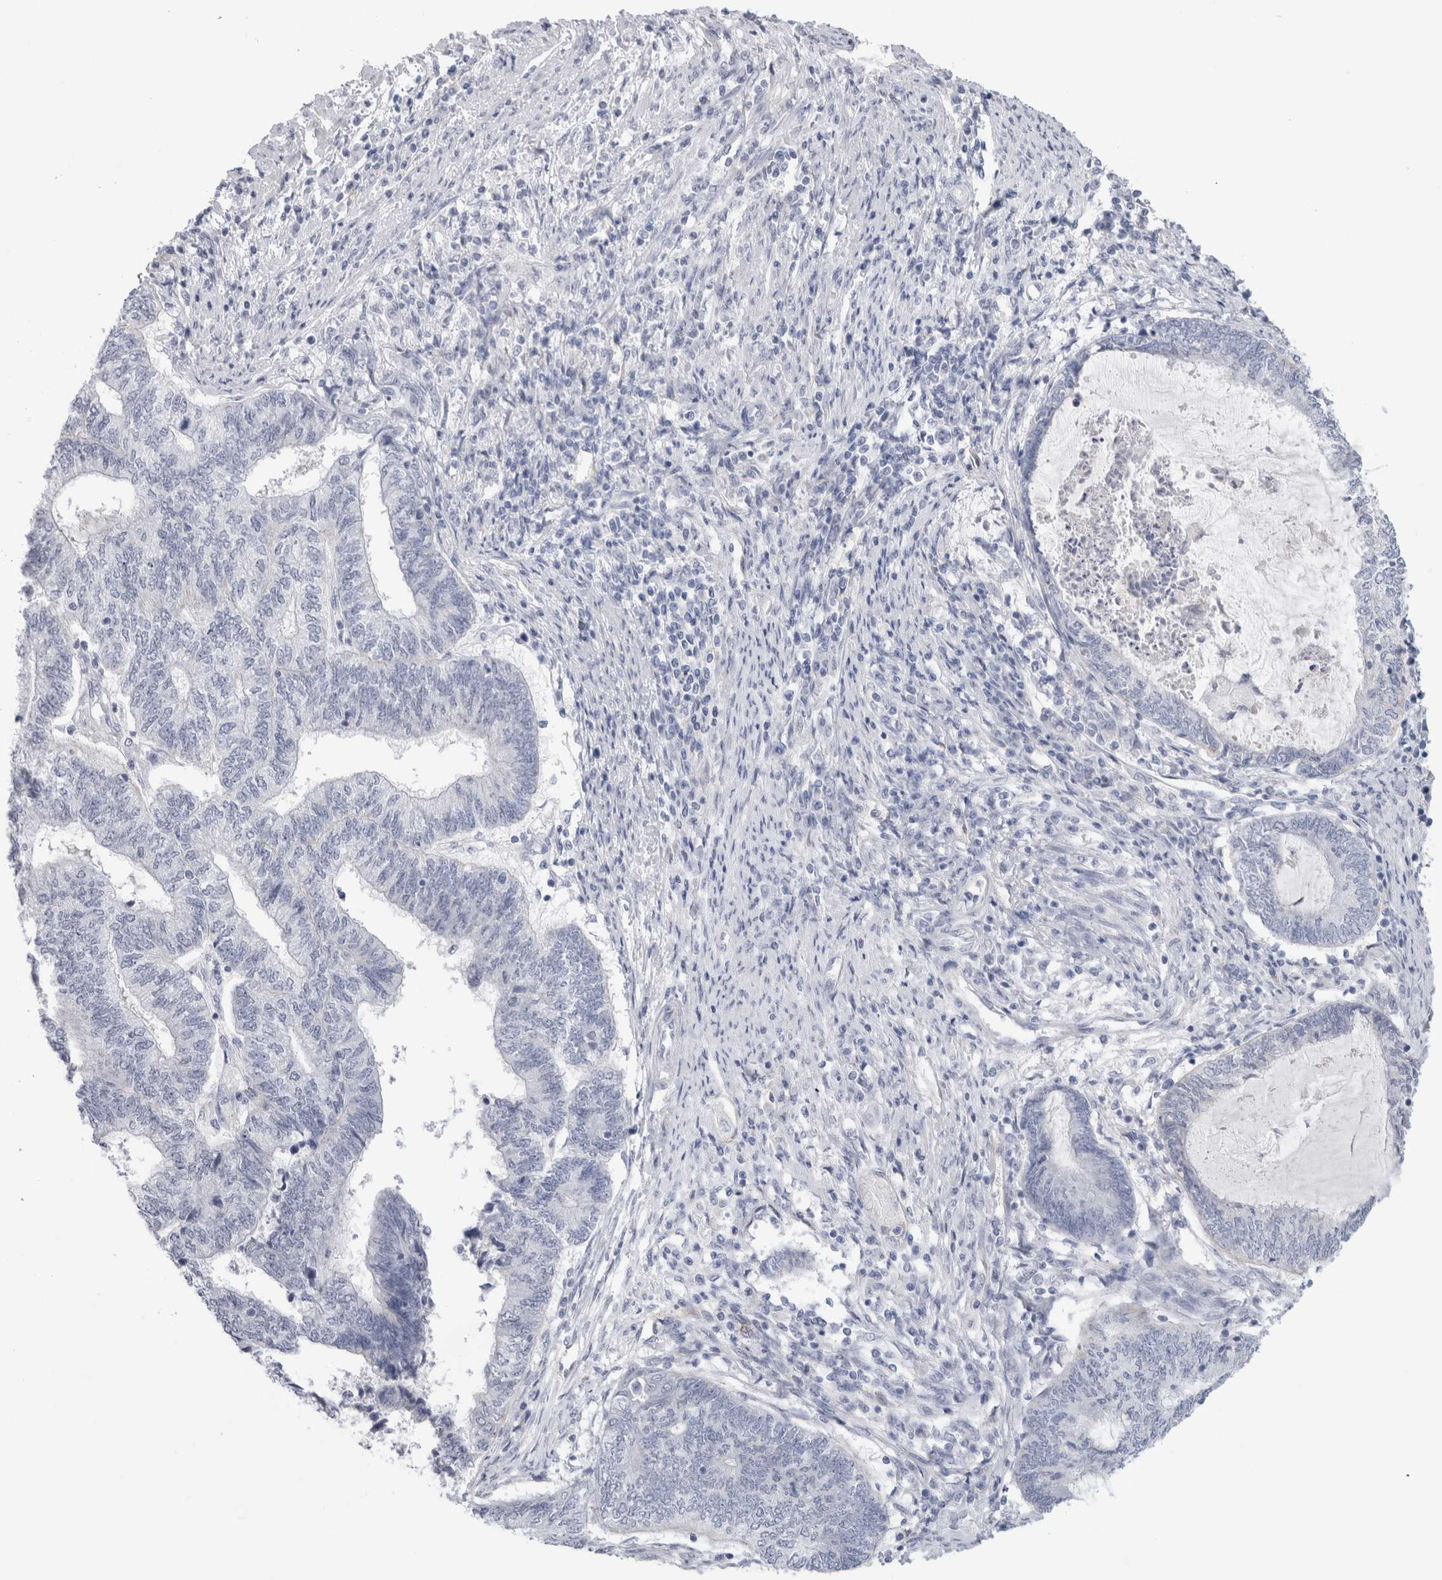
{"staining": {"intensity": "negative", "quantity": "none", "location": "none"}, "tissue": "endometrial cancer", "cell_type": "Tumor cells", "image_type": "cancer", "snomed": [{"axis": "morphology", "description": "Adenocarcinoma, NOS"}, {"axis": "topography", "description": "Uterus"}, {"axis": "topography", "description": "Endometrium"}], "caption": "This is a photomicrograph of IHC staining of endometrial cancer (adenocarcinoma), which shows no positivity in tumor cells.", "gene": "ANKMY1", "patient": {"sex": "female", "age": 70}}